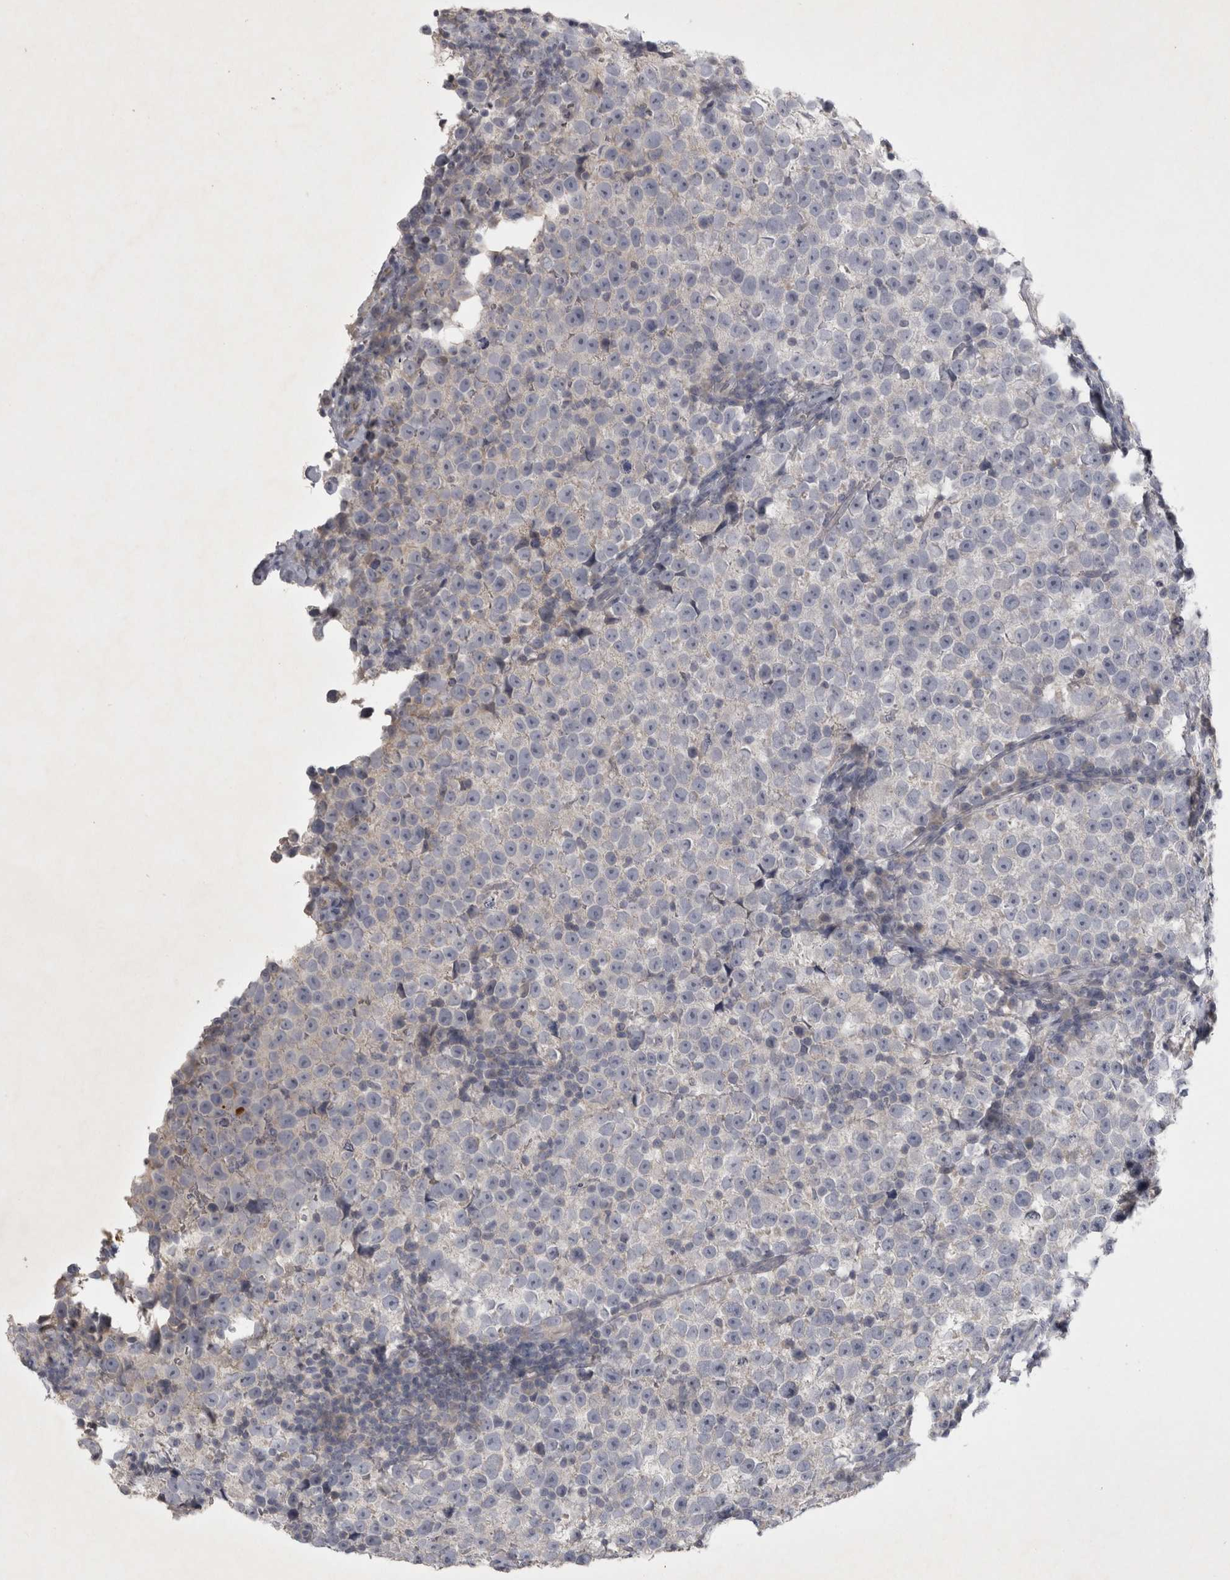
{"staining": {"intensity": "negative", "quantity": "none", "location": "none"}, "tissue": "testis cancer", "cell_type": "Tumor cells", "image_type": "cancer", "snomed": [{"axis": "morphology", "description": "Normal tissue, NOS"}, {"axis": "morphology", "description": "Seminoma, NOS"}, {"axis": "topography", "description": "Testis"}], "caption": "DAB (3,3'-diaminobenzidine) immunohistochemical staining of testis cancer reveals no significant staining in tumor cells.", "gene": "ENPP7", "patient": {"sex": "male", "age": 43}}